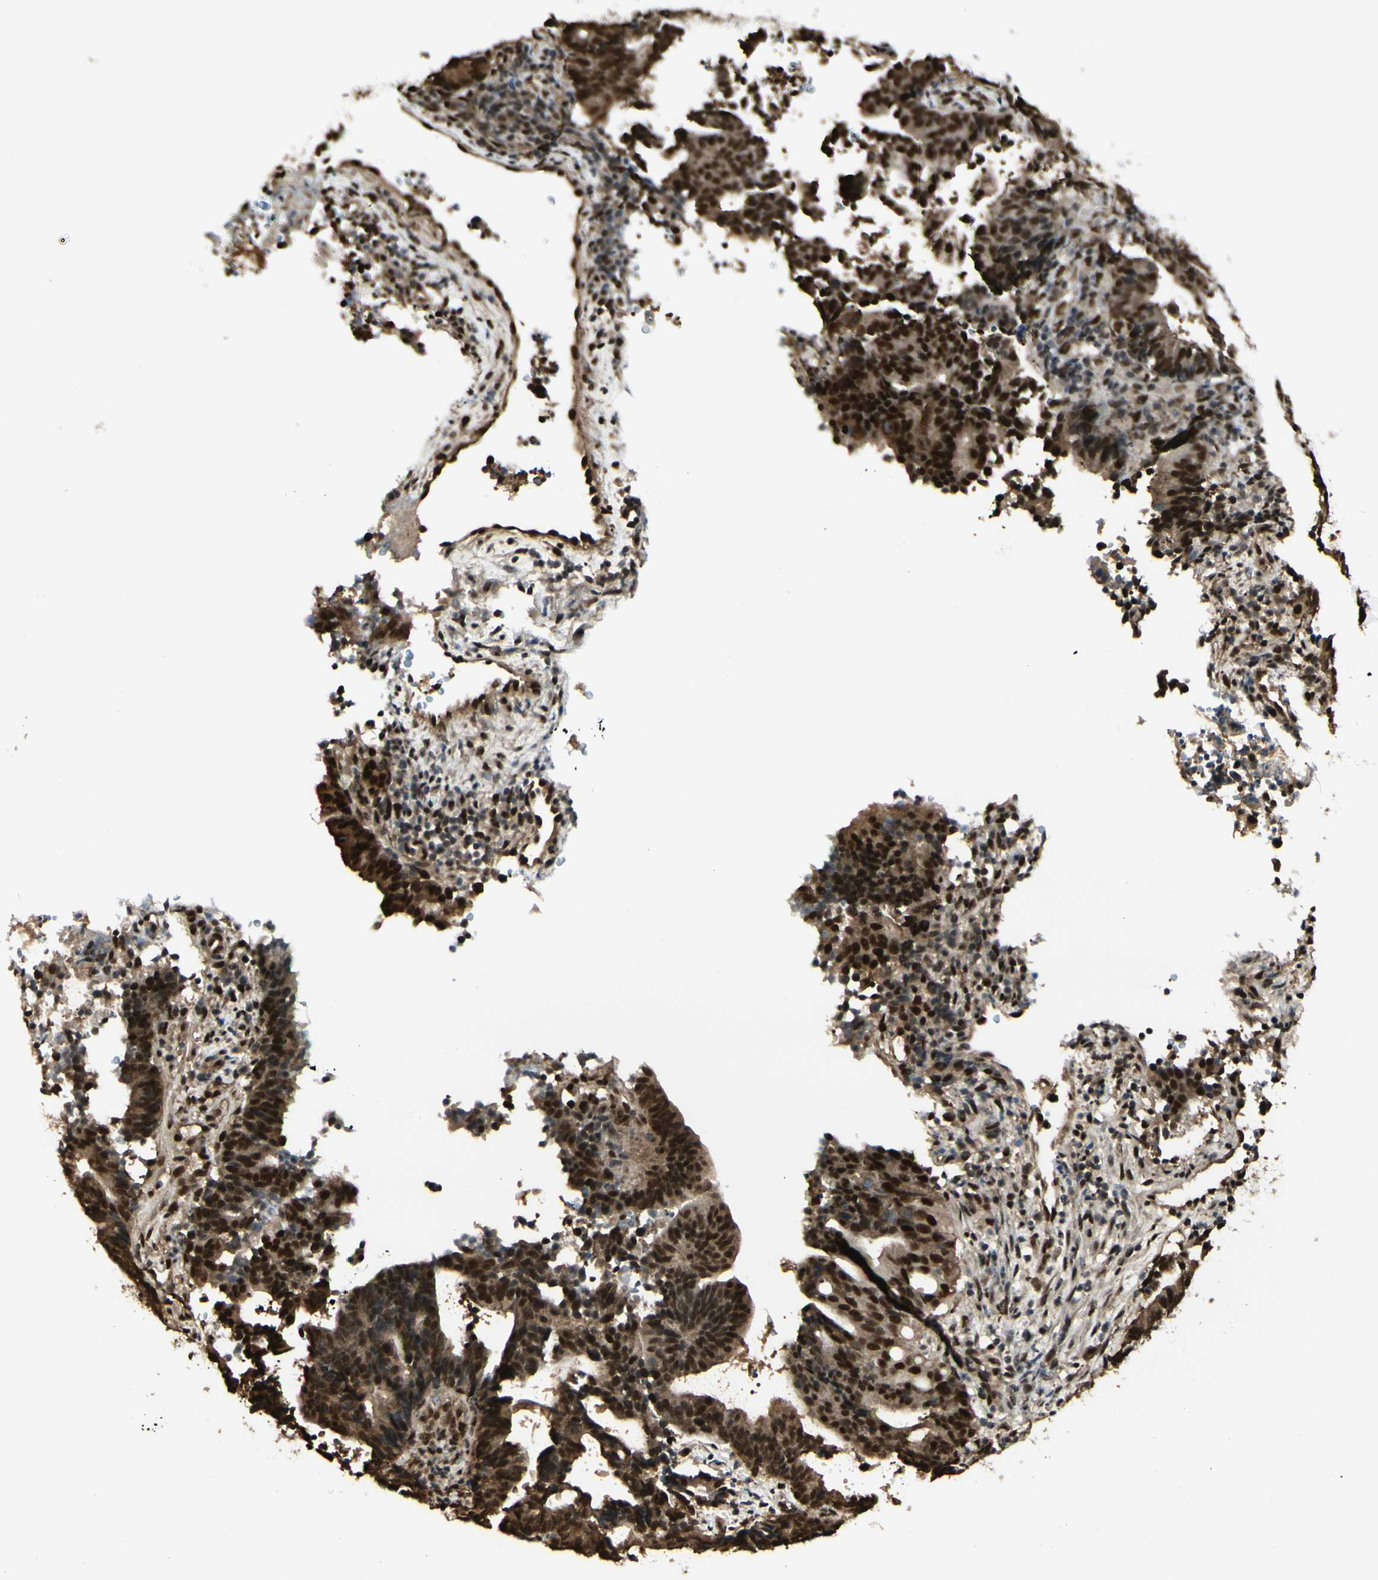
{"staining": {"intensity": "strong", "quantity": ">75%", "location": "cytoplasmic/membranous,nuclear"}, "tissue": "endometrial cancer", "cell_type": "Tumor cells", "image_type": "cancer", "snomed": [{"axis": "morphology", "description": "Adenocarcinoma, NOS"}, {"axis": "topography", "description": "Uterus"}], "caption": "Immunohistochemistry (DAB) staining of endometrial adenocarcinoma displays strong cytoplasmic/membranous and nuclear protein positivity in about >75% of tumor cells. (IHC, brightfield microscopy, high magnification).", "gene": "HSF1", "patient": {"sex": "female", "age": 83}}